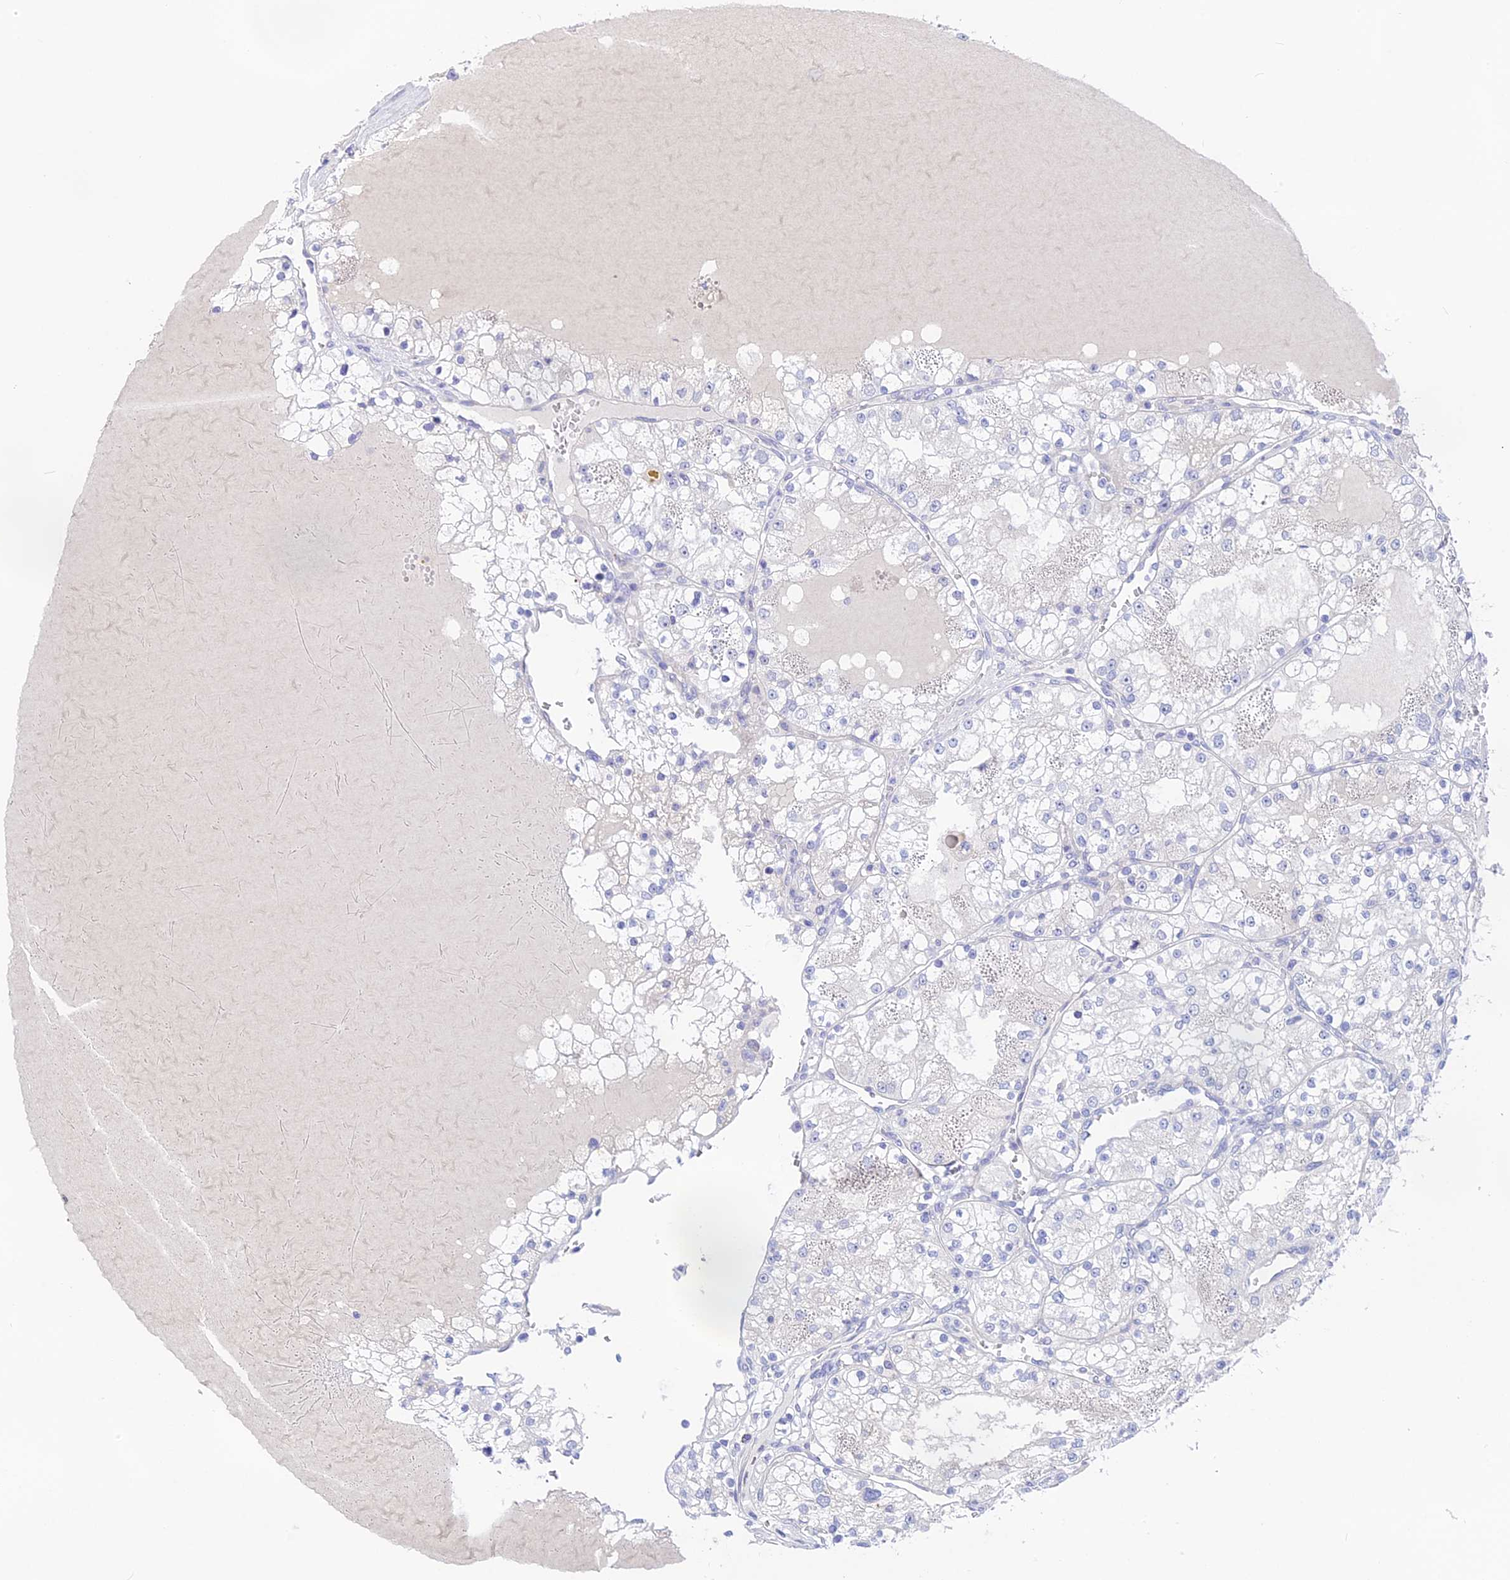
{"staining": {"intensity": "negative", "quantity": "none", "location": "none"}, "tissue": "renal cancer", "cell_type": "Tumor cells", "image_type": "cancer", "snomed": [{"axis": "morphology", "description": "Normal tissue, NOS"}, {"axis": "morphology", "description": "Adenocarcinoma, NOS"}, {"axis": "topography", "description": "Kidney"}], "caption": "Micrograph shows no significant protein staining in tumor cells of renal cancer.", "gene": "TENT4B", "patient": {"sex": "male", "age": 68}}